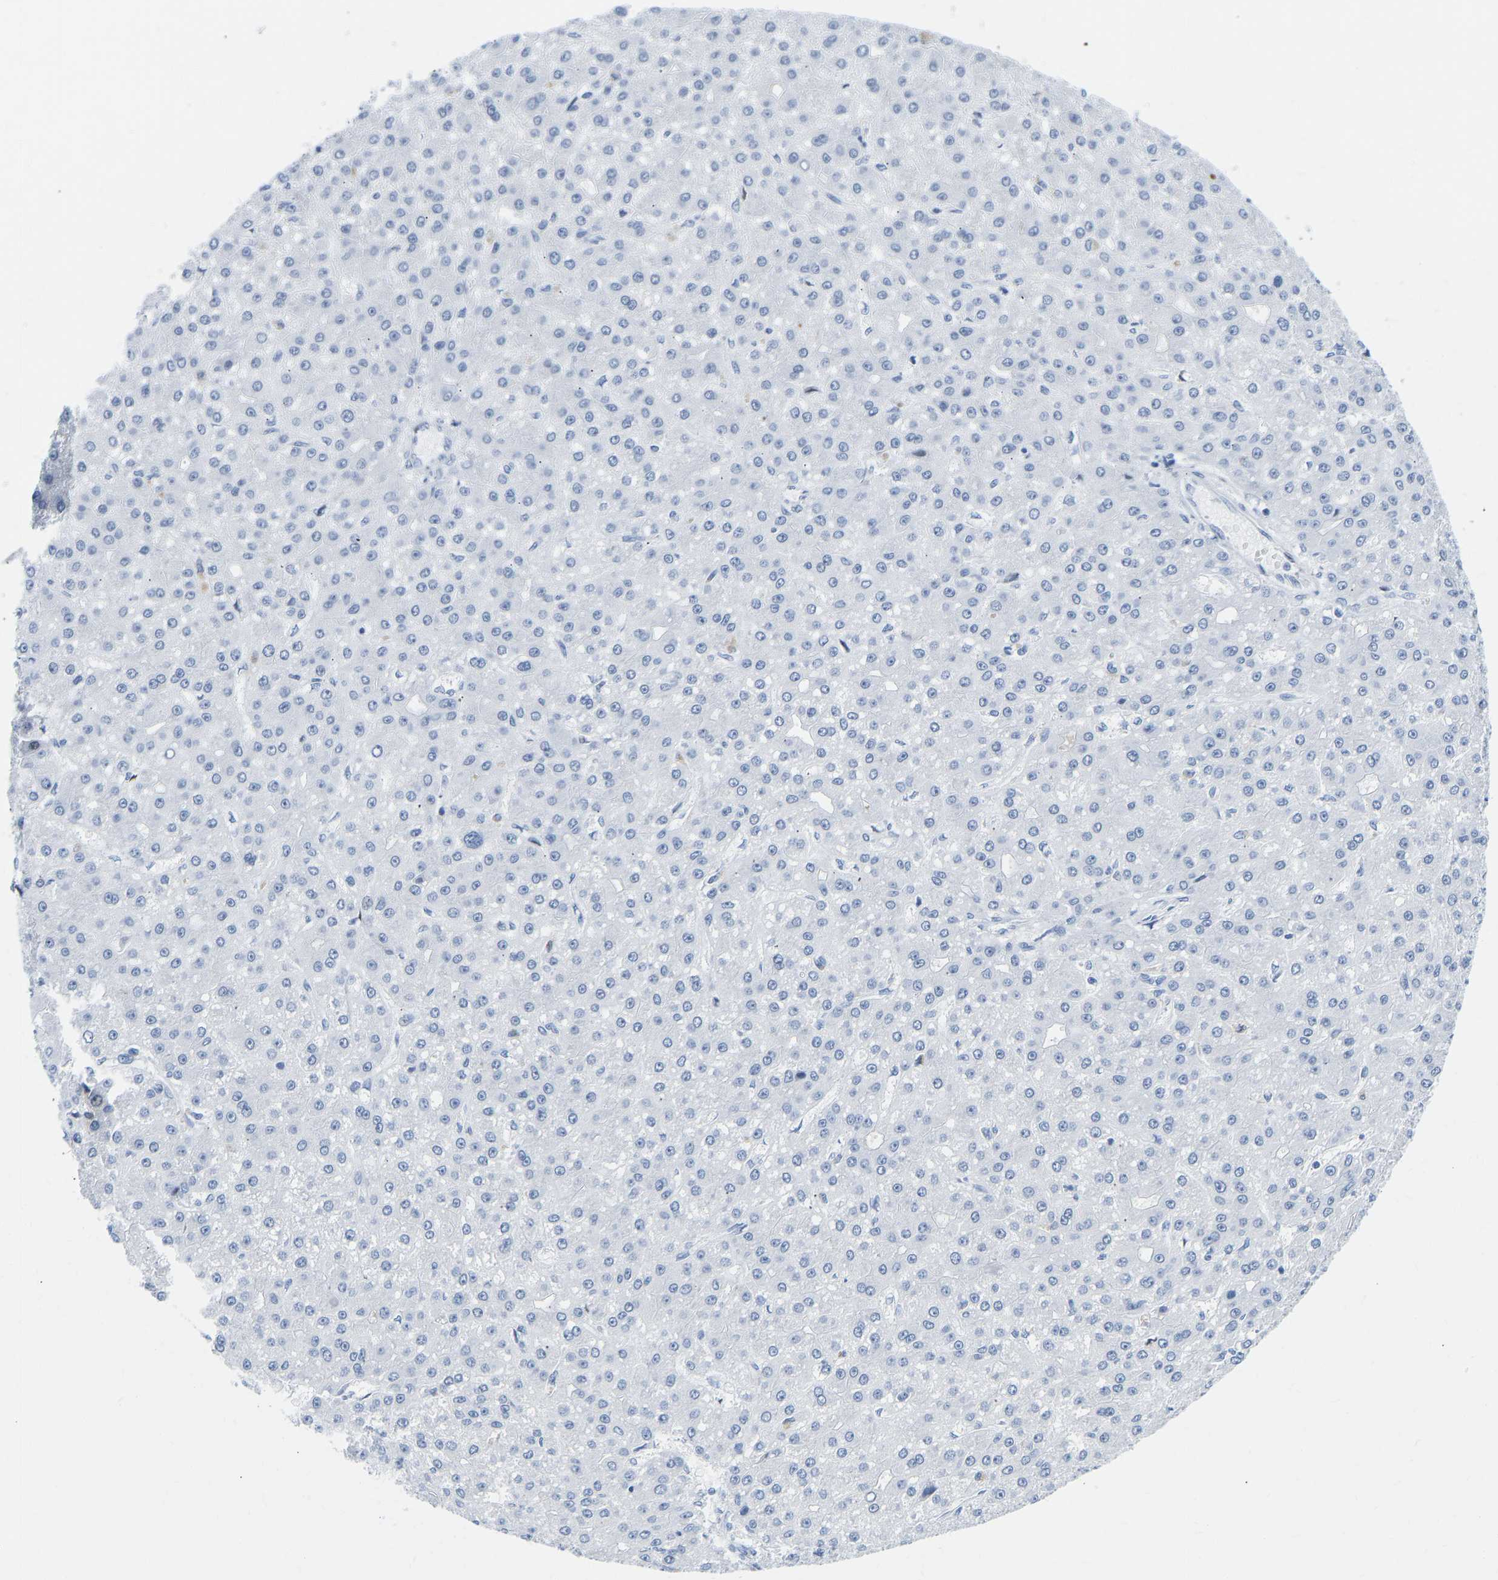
{"staining": {"intensity": "negative", "quantity": "none", "location": "none"}, "tissue": "liver cancer", "cell_type": "Tumor cells", "image_type": "cancer", "snomed": [{"axis": "morphology", "description": "Carcinoma, Hepatocellular, NOS"}, {"axis": "topography", "description": "Liver"}], "caption": "Photomicrograph shows no protein positivity in tumor cells of liver cancer (hepatocellular carcinoma) tissue. (DAB immunohistochemistry, high magnification).", "gene": "HDAC5", "patient": {"sex": "male", "age": 67}}